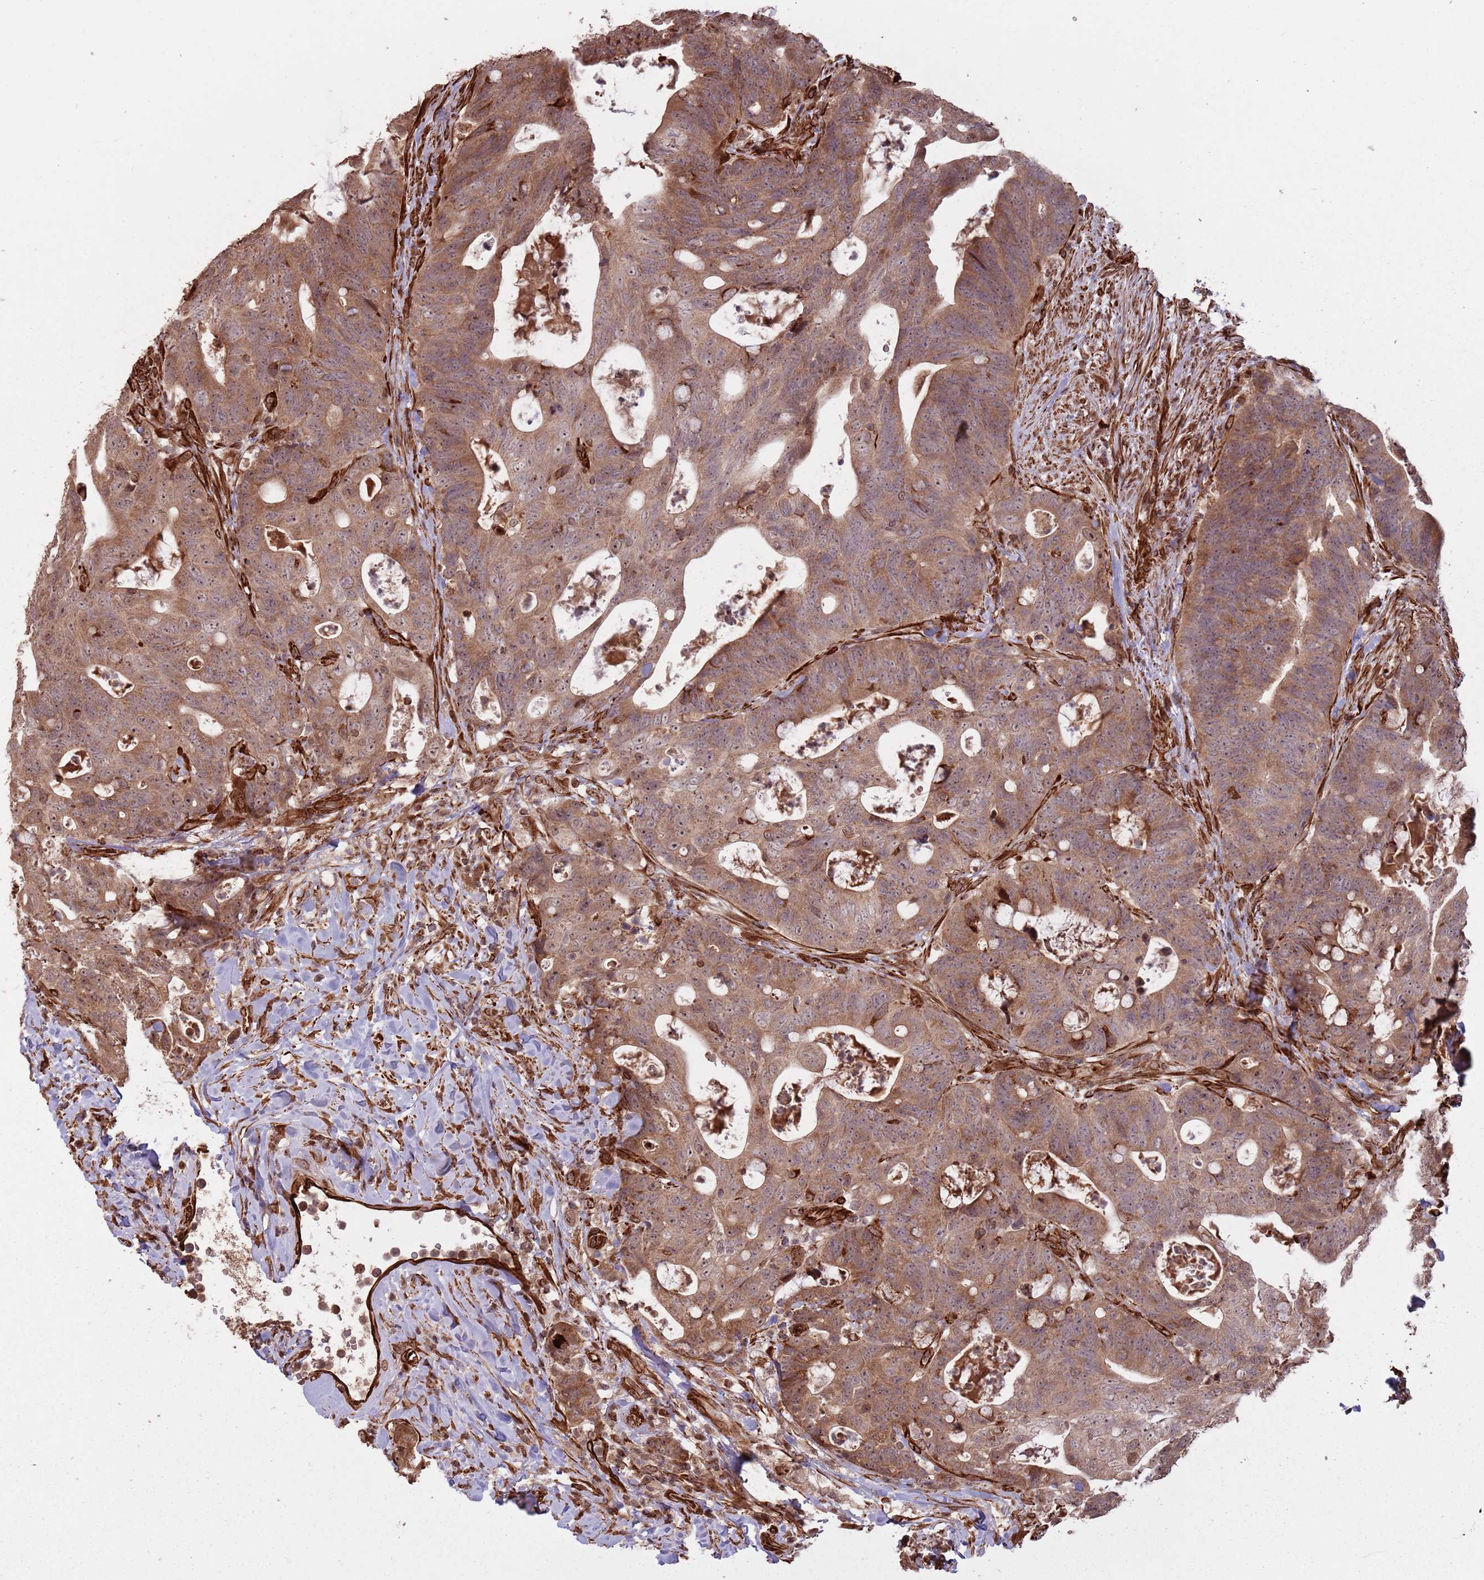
{"staining": {"intensity": "moderate", "quantity": ">75%", "location": "cytoplasmic/membranous,nuclear"}, "tissue": "colorectal cancer", "cell_type": "Tumor cells", "image_type": "cancer", "snomed": [{"axis": "morphology", "description": "Adenocarcinoma, NOS"}, {"axis": "topography", "description": "Colon"}], "caption": "Immunohistochemistry (IHC) of colorectal adenocarcinoma shows medium levels of moderate cytoplasmic/membranous and nuclear positivity in about >75% of tumor cells. (DAB (3,3'-diaminobenzidine) IHC with brightfield microscopy, high magnification).", "gene": "ADAMTS3", "patient": {"sex": "female", "age": 82}}